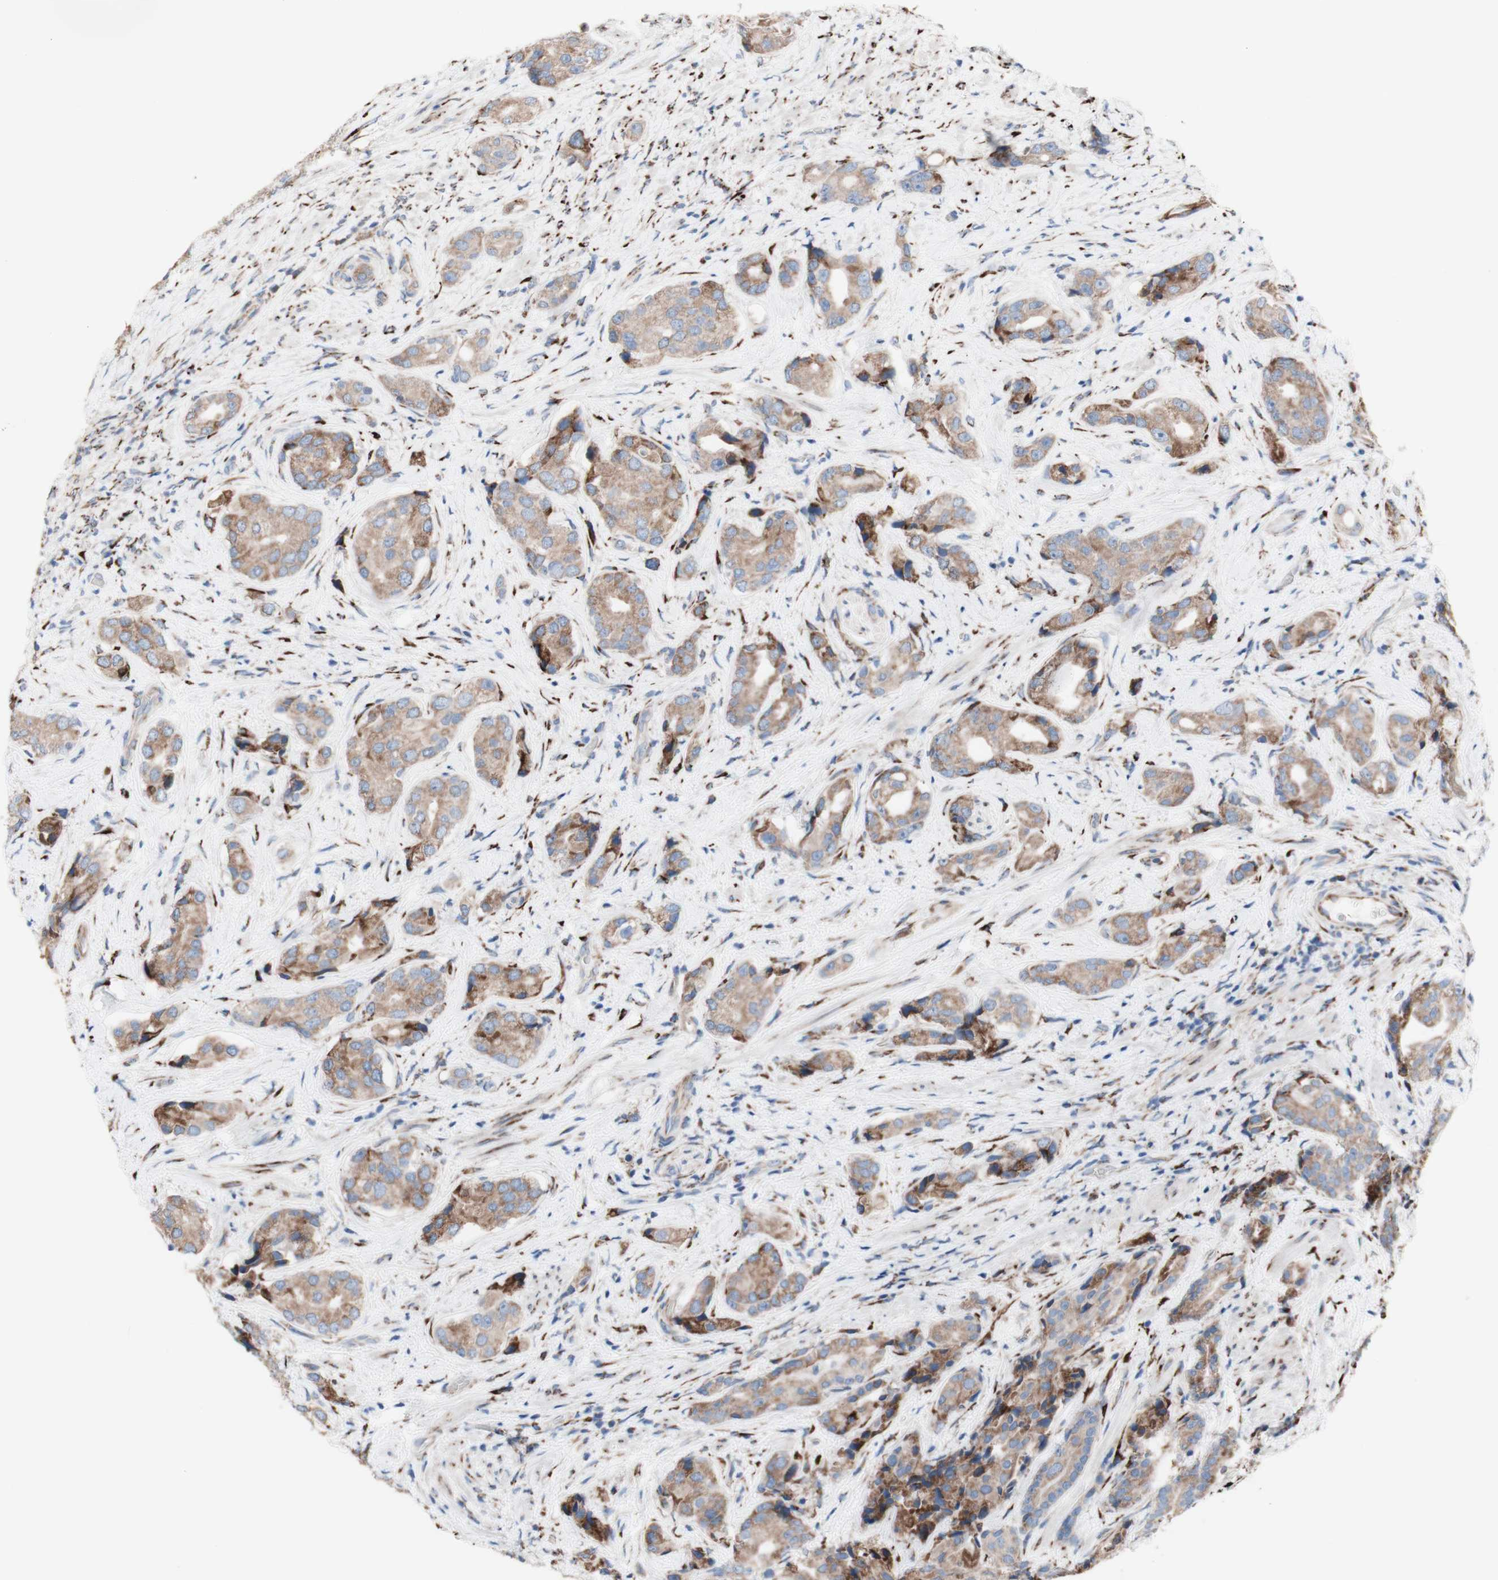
{"staining": {"intensity": "moderate", "quantity": ">75%", "location": "cytoplasmic/membranous"}, "tissue": "prostate cancer", "cell_type": "Tumor cells", "image_type": "cancer", "snomed": [{"axis": "morphology", "description": "Adenocarcinoma, High grade"}, {"axis": "topography", "description": "Prostate"}], "caption": "Brown immunohistochemical staining in human prostate cancer (high-grade adenocarcinoma) exhibits moderate cytoplasmic/membranous expression in about >75% of tumor cells.", "gene": "AGPAT5", "patient": {"sex": "male", "age": 71}}